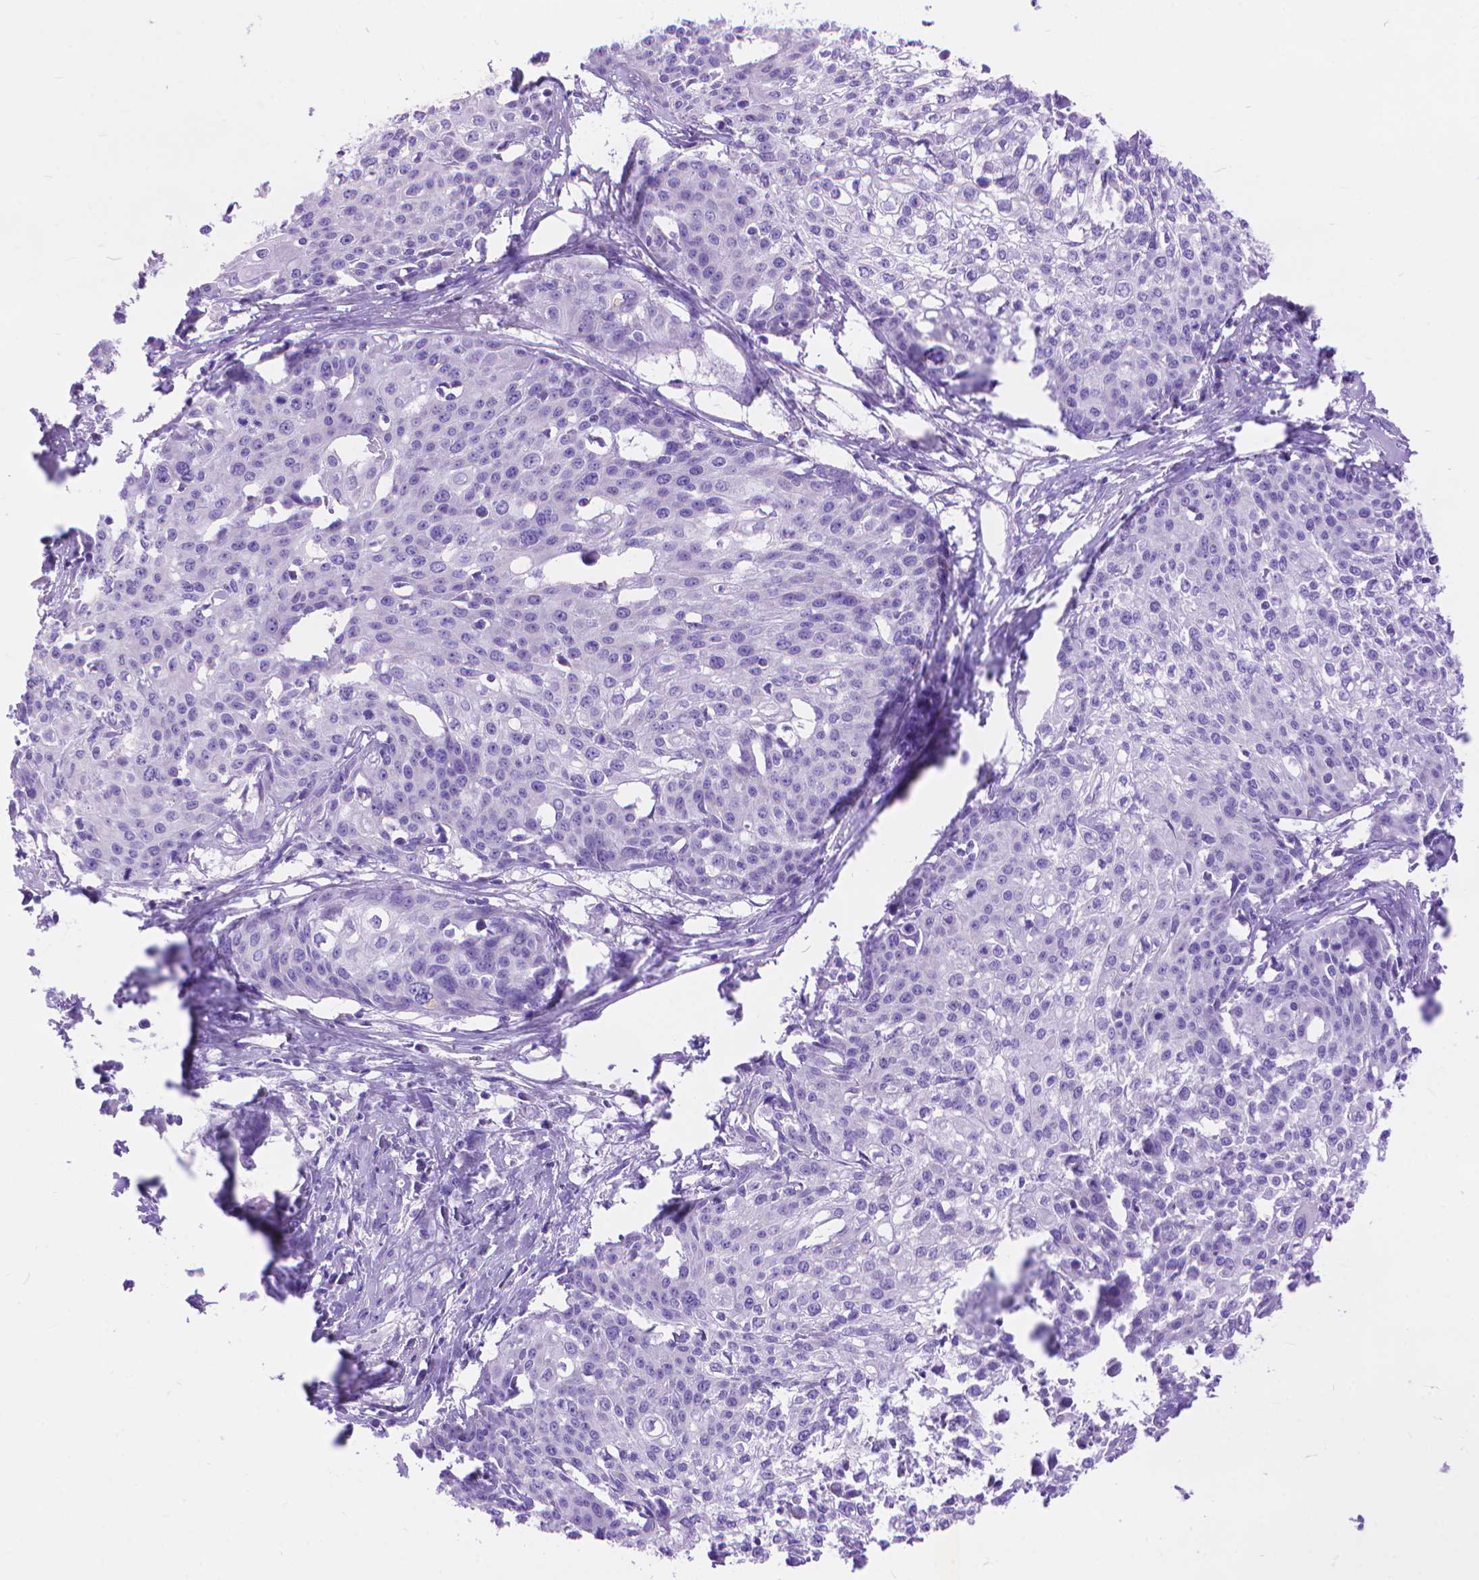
{"staining": {"intensity": "negative", "quantity": "none", "location": "none"}, "tissue": "cervical cancer", "cell_type": "Tumor cells", "image_type": "cancer", "snomed": [{"axis": "morphology", "description": "Squamous cell carcinoma, NOS"}, {"axis": "topography", "description": "Cervix"}], "caption": "A high-resolution histopathology image shows immunohistochemistry staining of cervical squamous cell carcinoma, which shows no significant positivity in tumor cells. The staining is performed using DAB (3,3'-diaminobenzidine) brown chromogen with nuclei counter-stained in using hematoxylin.", "gene": "DHRS2", "patient": {"sex": "female", "age": 39}}